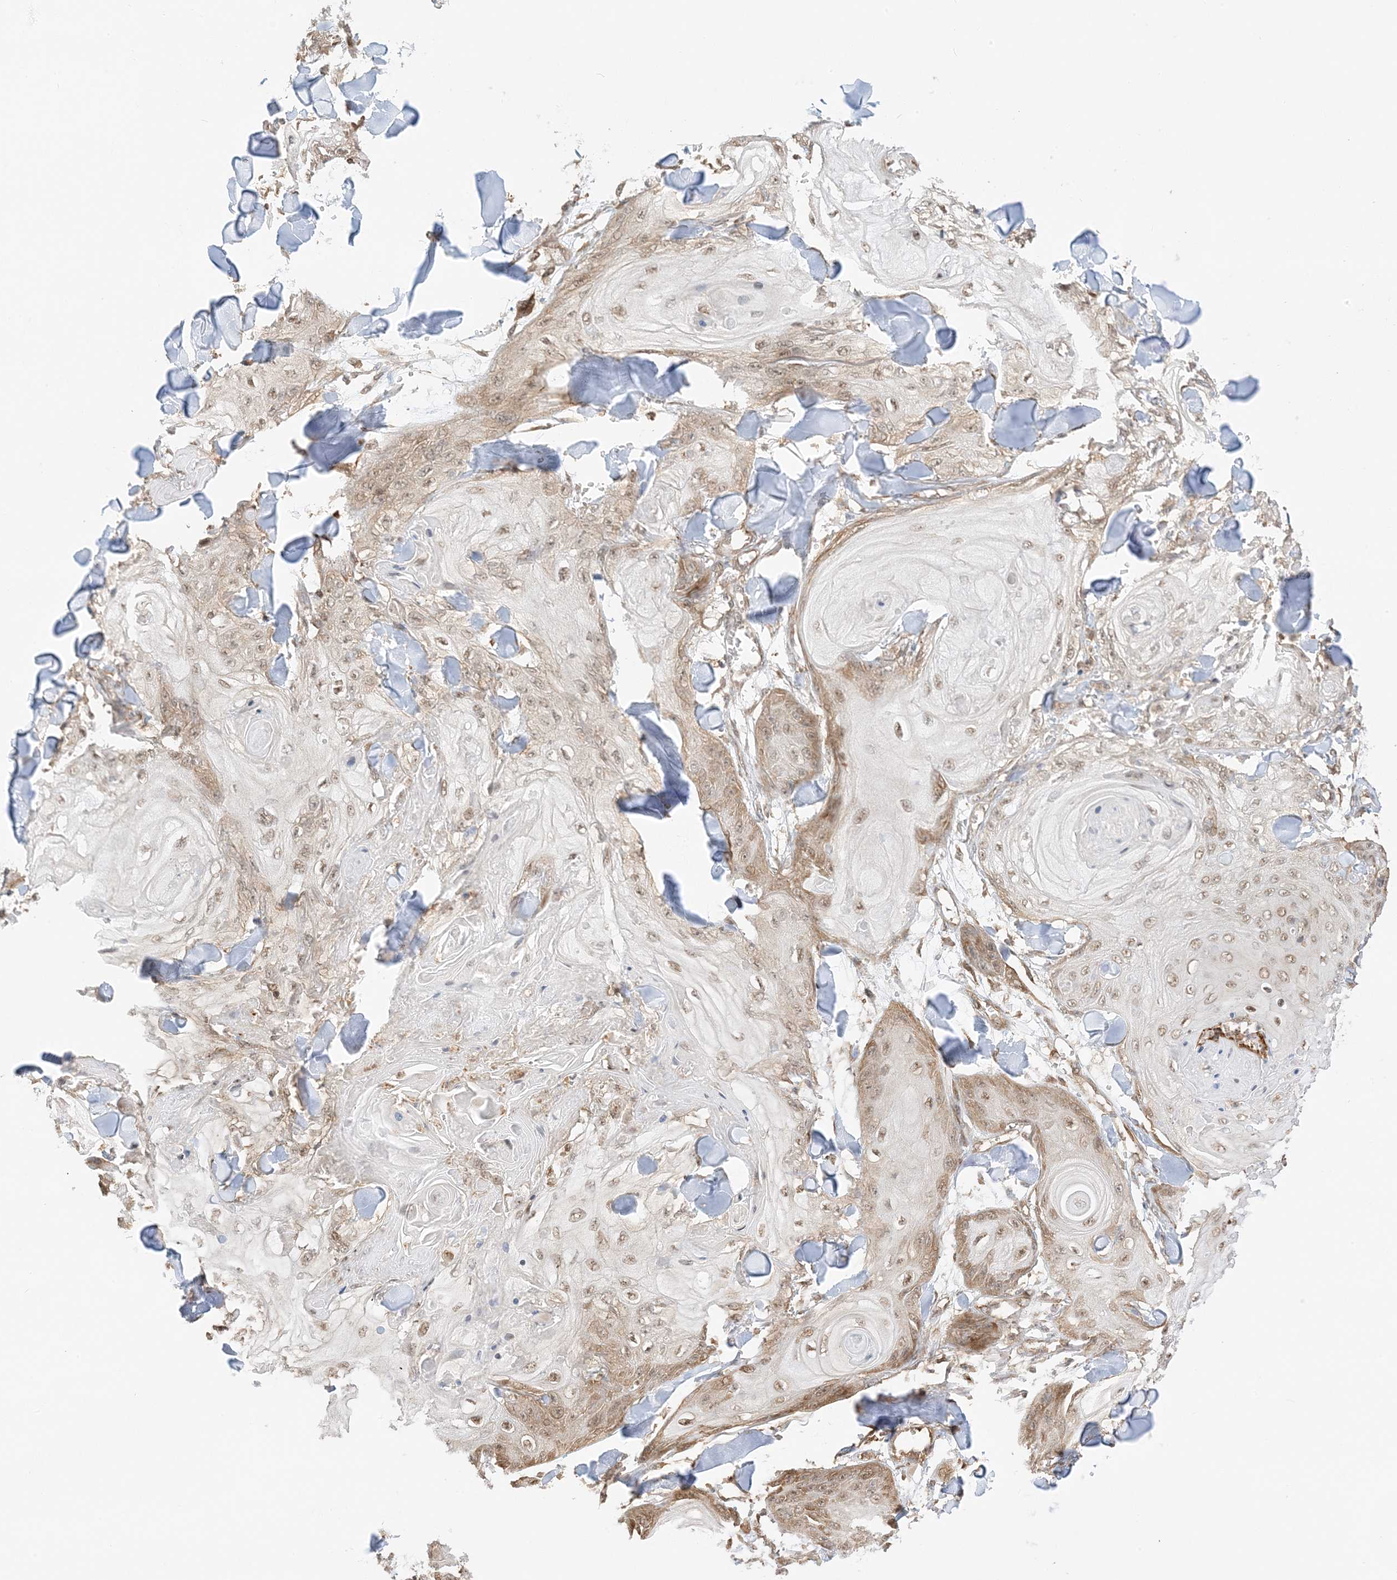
{"staining": {"intensity": "weak", "quantity": ">75%", "location": "cytoplasmic/membranous,nuclear"}, "tissue": "skin cancer", "cell_type": "Tumor cells", "image_type": "cancer", "snomed": [{"axis": "morphology", "description": "Squamous cell carcinoma, NOS"}, {"axis": "topography", "description": "Skin"}], "caption": "The immunohistochemical stain labels weak cytoplasmic/membranous and nuclear expression in tumor cells of squamous cell carcinoma (skin) tissue.", "gene": "UBAP2L", "patient": {"sex": "male", "age": 74}}